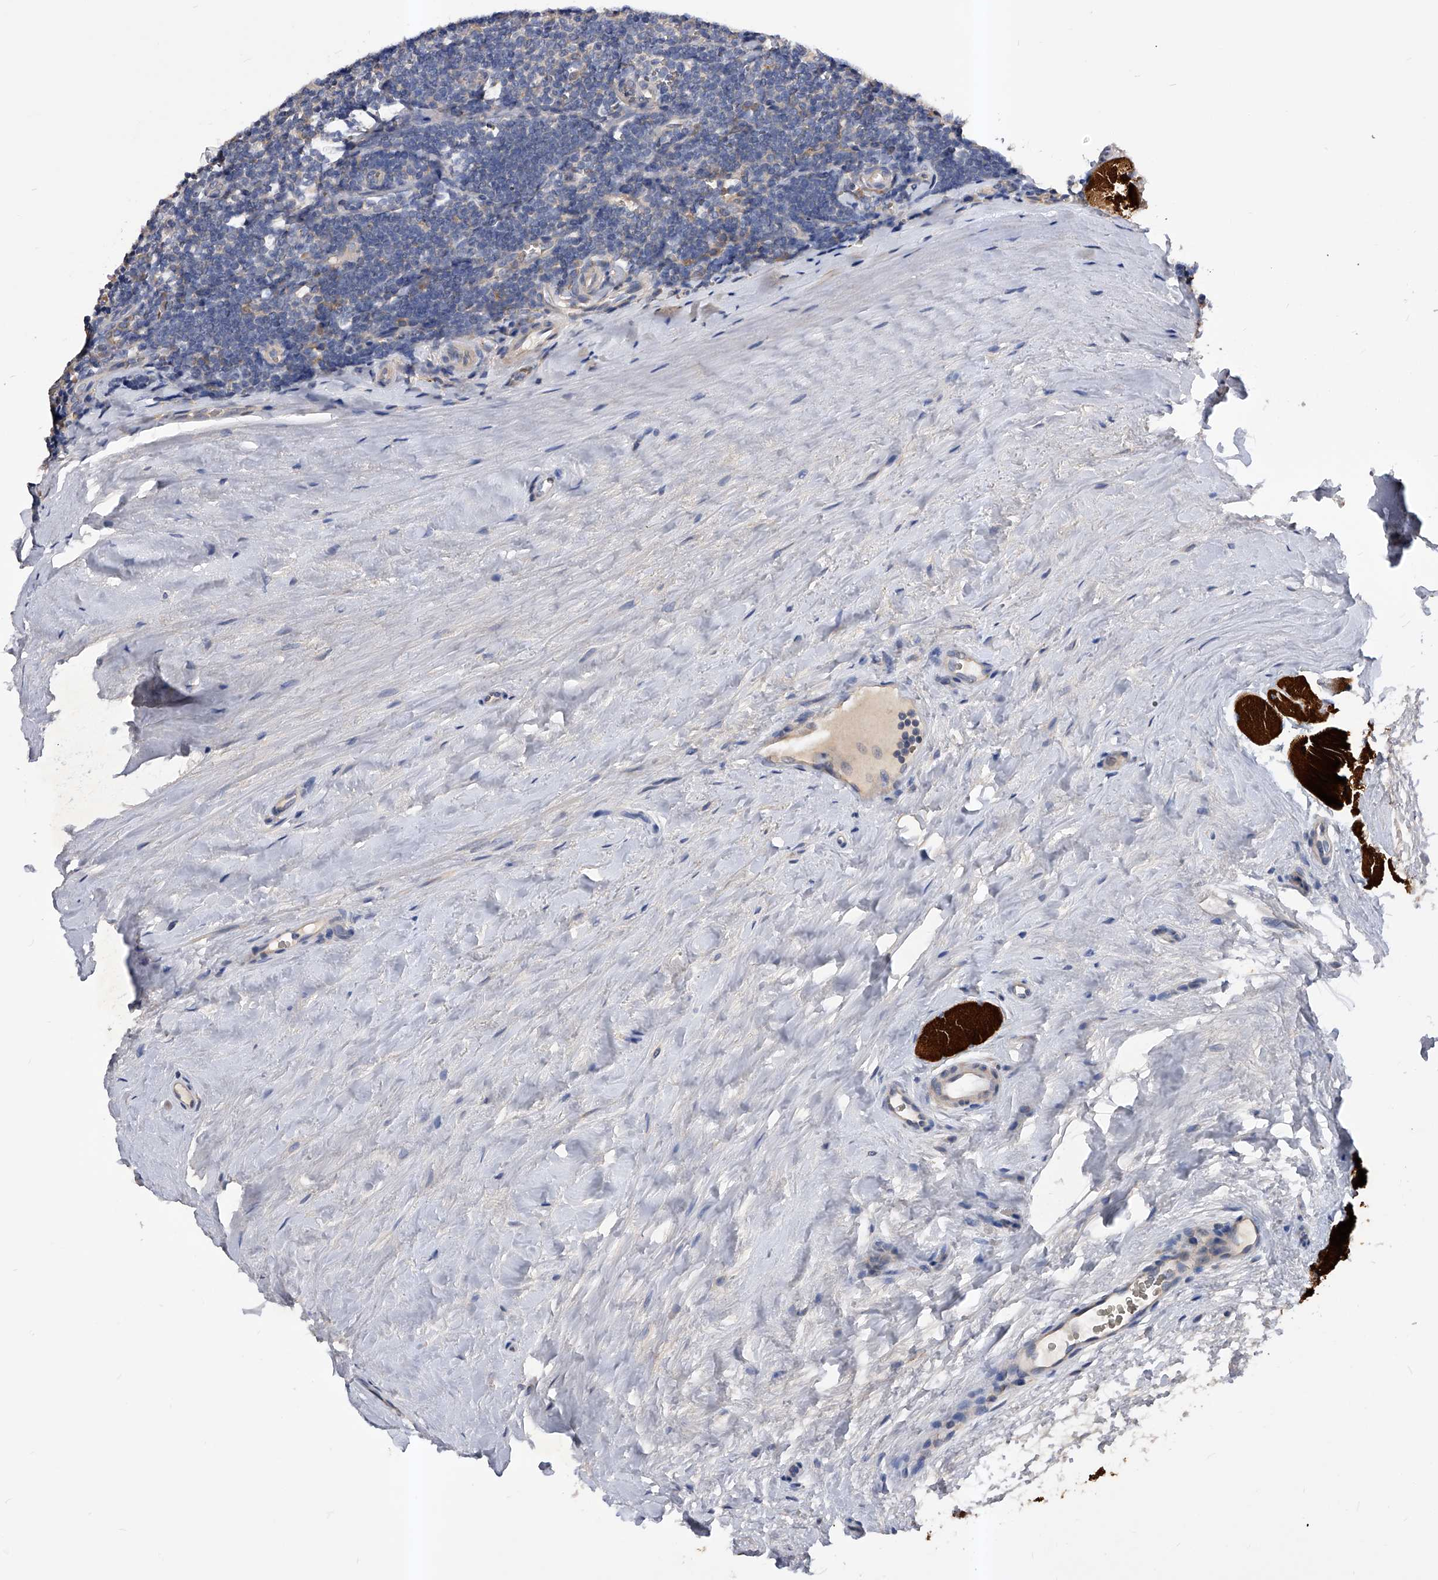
{"staining": {"intensity": "negative", "quantity": "none", "location": "none"}, "tissue": "tonsil", "cell_type": "Germinal center cells", "image_type": "normal", "snomed": [{"axis": "morphology", "description": "Normal tissue, NOS"}, {"axis": "topography", "description": "Tonsil"}], "caption": "Immunohistochemistry (IHC) histopathology image of benign tonsil: human tonsil stained with DAB shows no significant protein positivity in germinal center cells.", "gene": "ARL4C", "patient": {"sex": "male", "age": 27}}